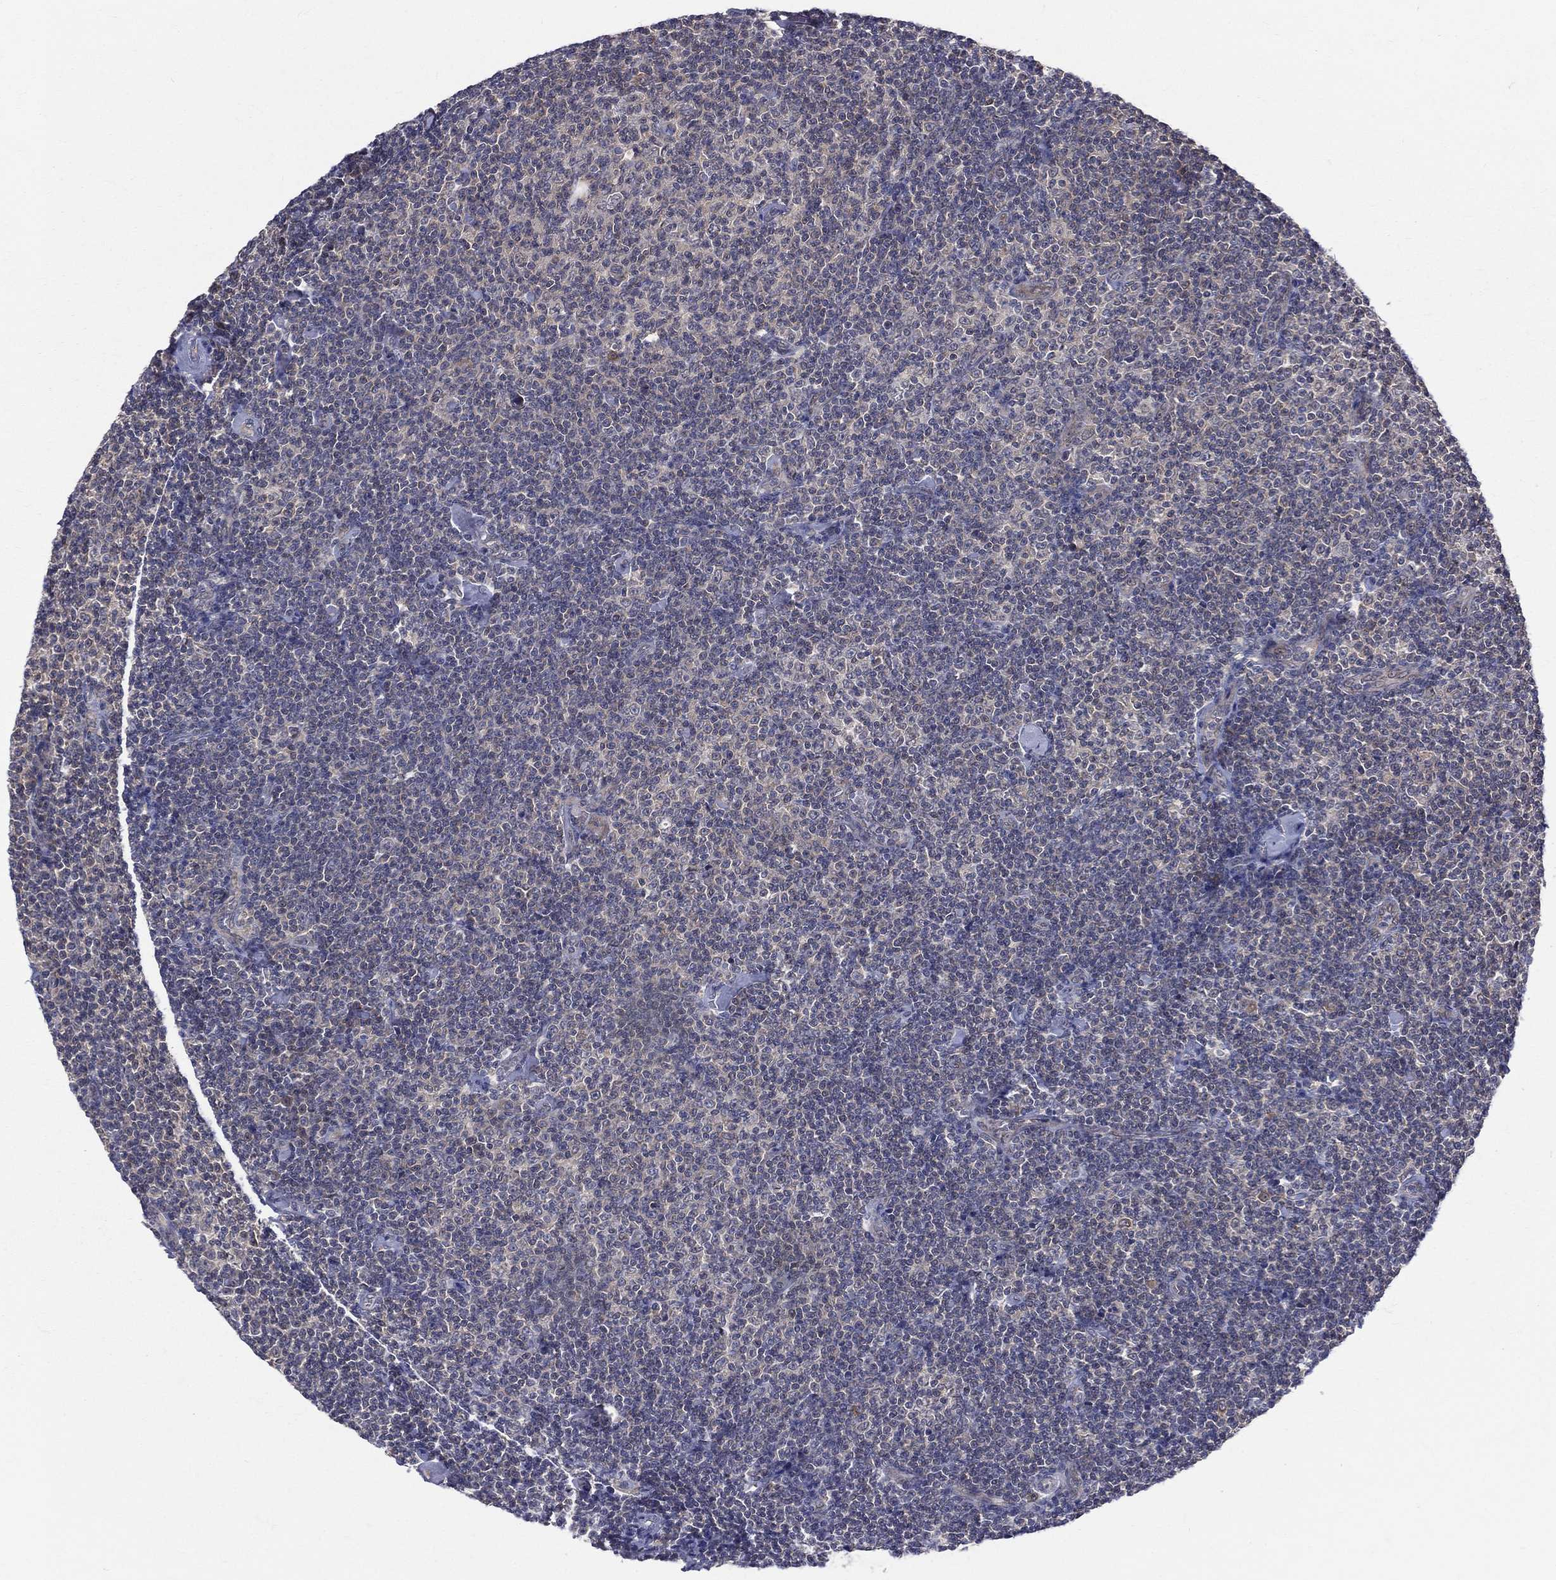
{"staining": {"intensity": "negative", "quantity": "none", "location": "none"}, "tissue": "lymphoma", "cell_type": "Tumor cells", "image_type": "cancer", "snomed": [{"axis": "morphology", "description": "Malignant lymphoma, non-Hodgkin's type, Low grade"}, {"axis": "topography", "description": "Lymph node"}], "caption": "Immunohistochemistry of human lymphoma shows no staining in tumor cells.", "gene": "DLG4", "patient": {"sex": "male", "age": 81}}